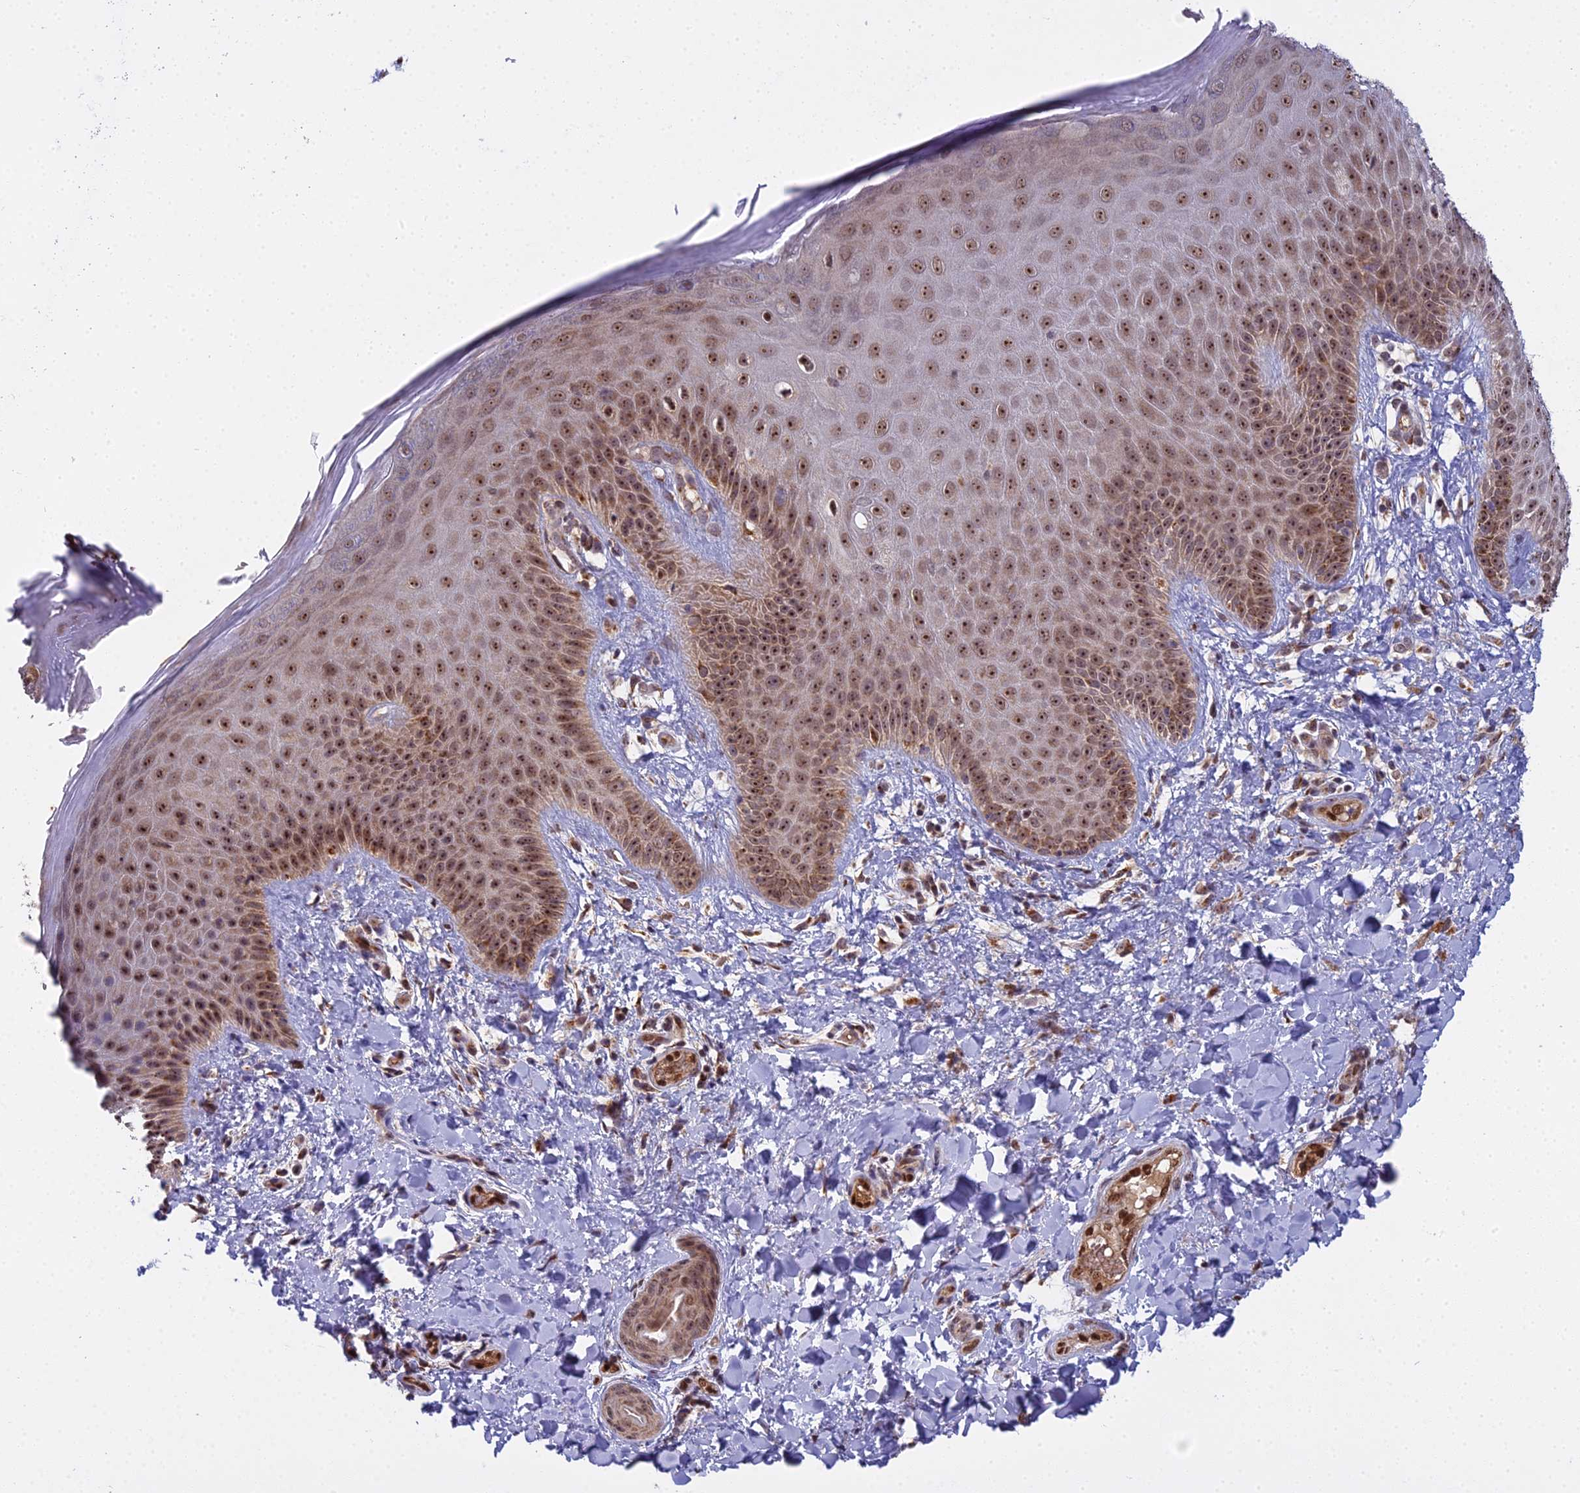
{"staining": {"intensity": "moderate", "quantity": ">75%", "location": "nuclear"}, "tissue": "skin", "cell_type": "Epidermal cells", "image_type": "normal", "snomed": [{"axis": "morphology", "description": "Normal tissue, NOS"}, {"axis": "morphology", "description": "Neoplasm, malignant, NOS"}, {"axis": "topography", "description": "Anal"}], "caption": "Normal skin was stained to show a protein in brown. There is medium levels of moderate nuclear positivity in approximately >75% of epidermal cells. (DAB = brown stain, brightfield microscopy at high magnification).", "gene": "MEOX1", "patient": {"sex": "male", "age": 47}}